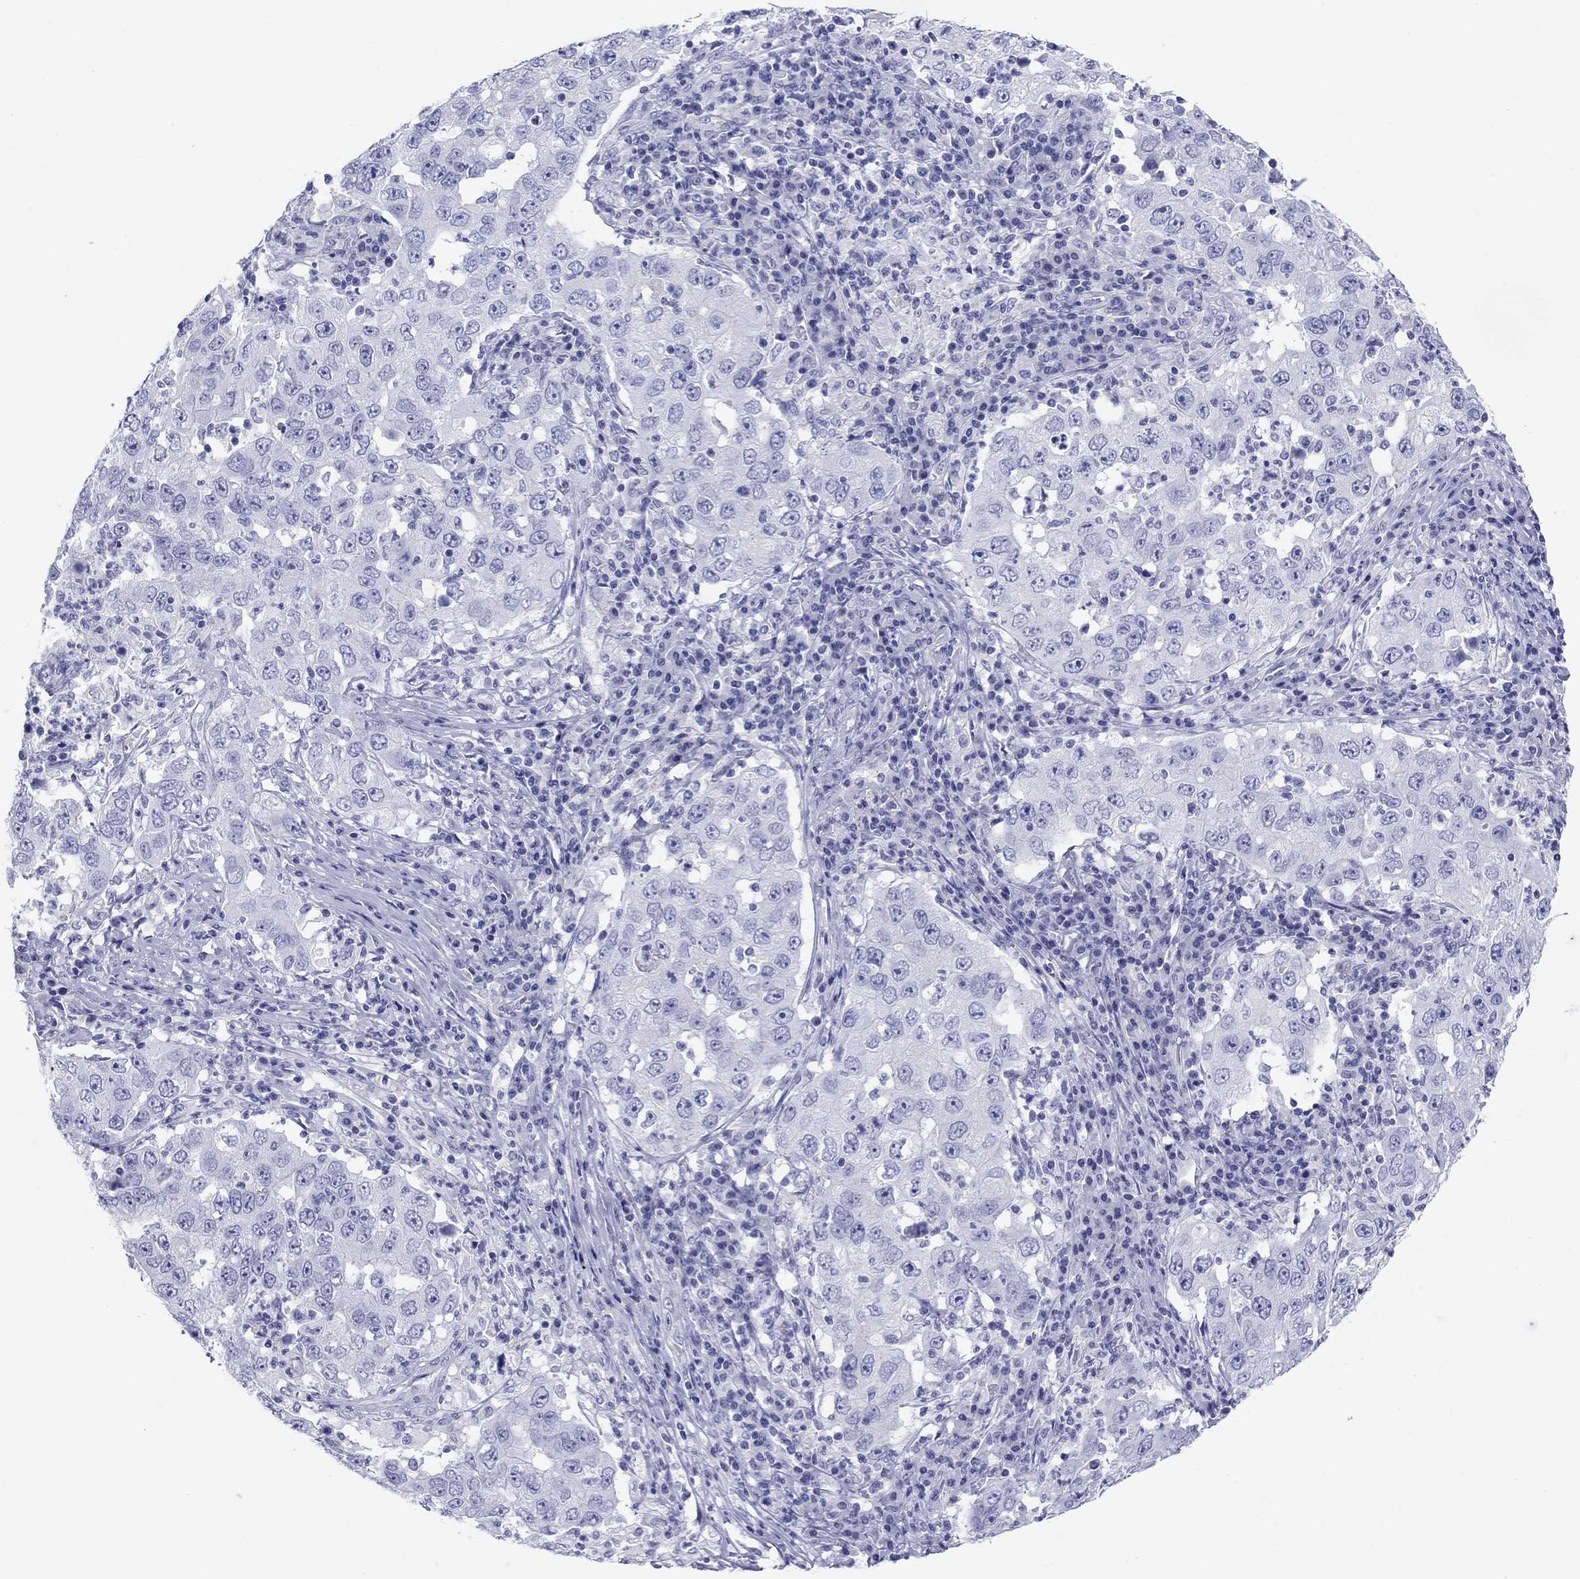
{"staining": {"intensity": "negative", "quantity": "none", "location": "none"}, "tissue": "lung cancer", "cell_type": "Tumor cells", "image_type": "cancer", "snomed": [{"axis": "morphology", "description": "Adenocarcinoma, NOS"}, {"axis": "topography", "description": "Lung"}], "caption": "The immunohistochemistry histopathology image has no significant expression in tumor cells of lung cancer (adenocarcinoma) tissue. The staining was performed using DAB to visualize the protein expression in brown, while the nuclei were stained in blue with hematoxylin (Magnification: 20x).", "gene": "ATP4A", "patient": {"sex": "male", "age": 73}}